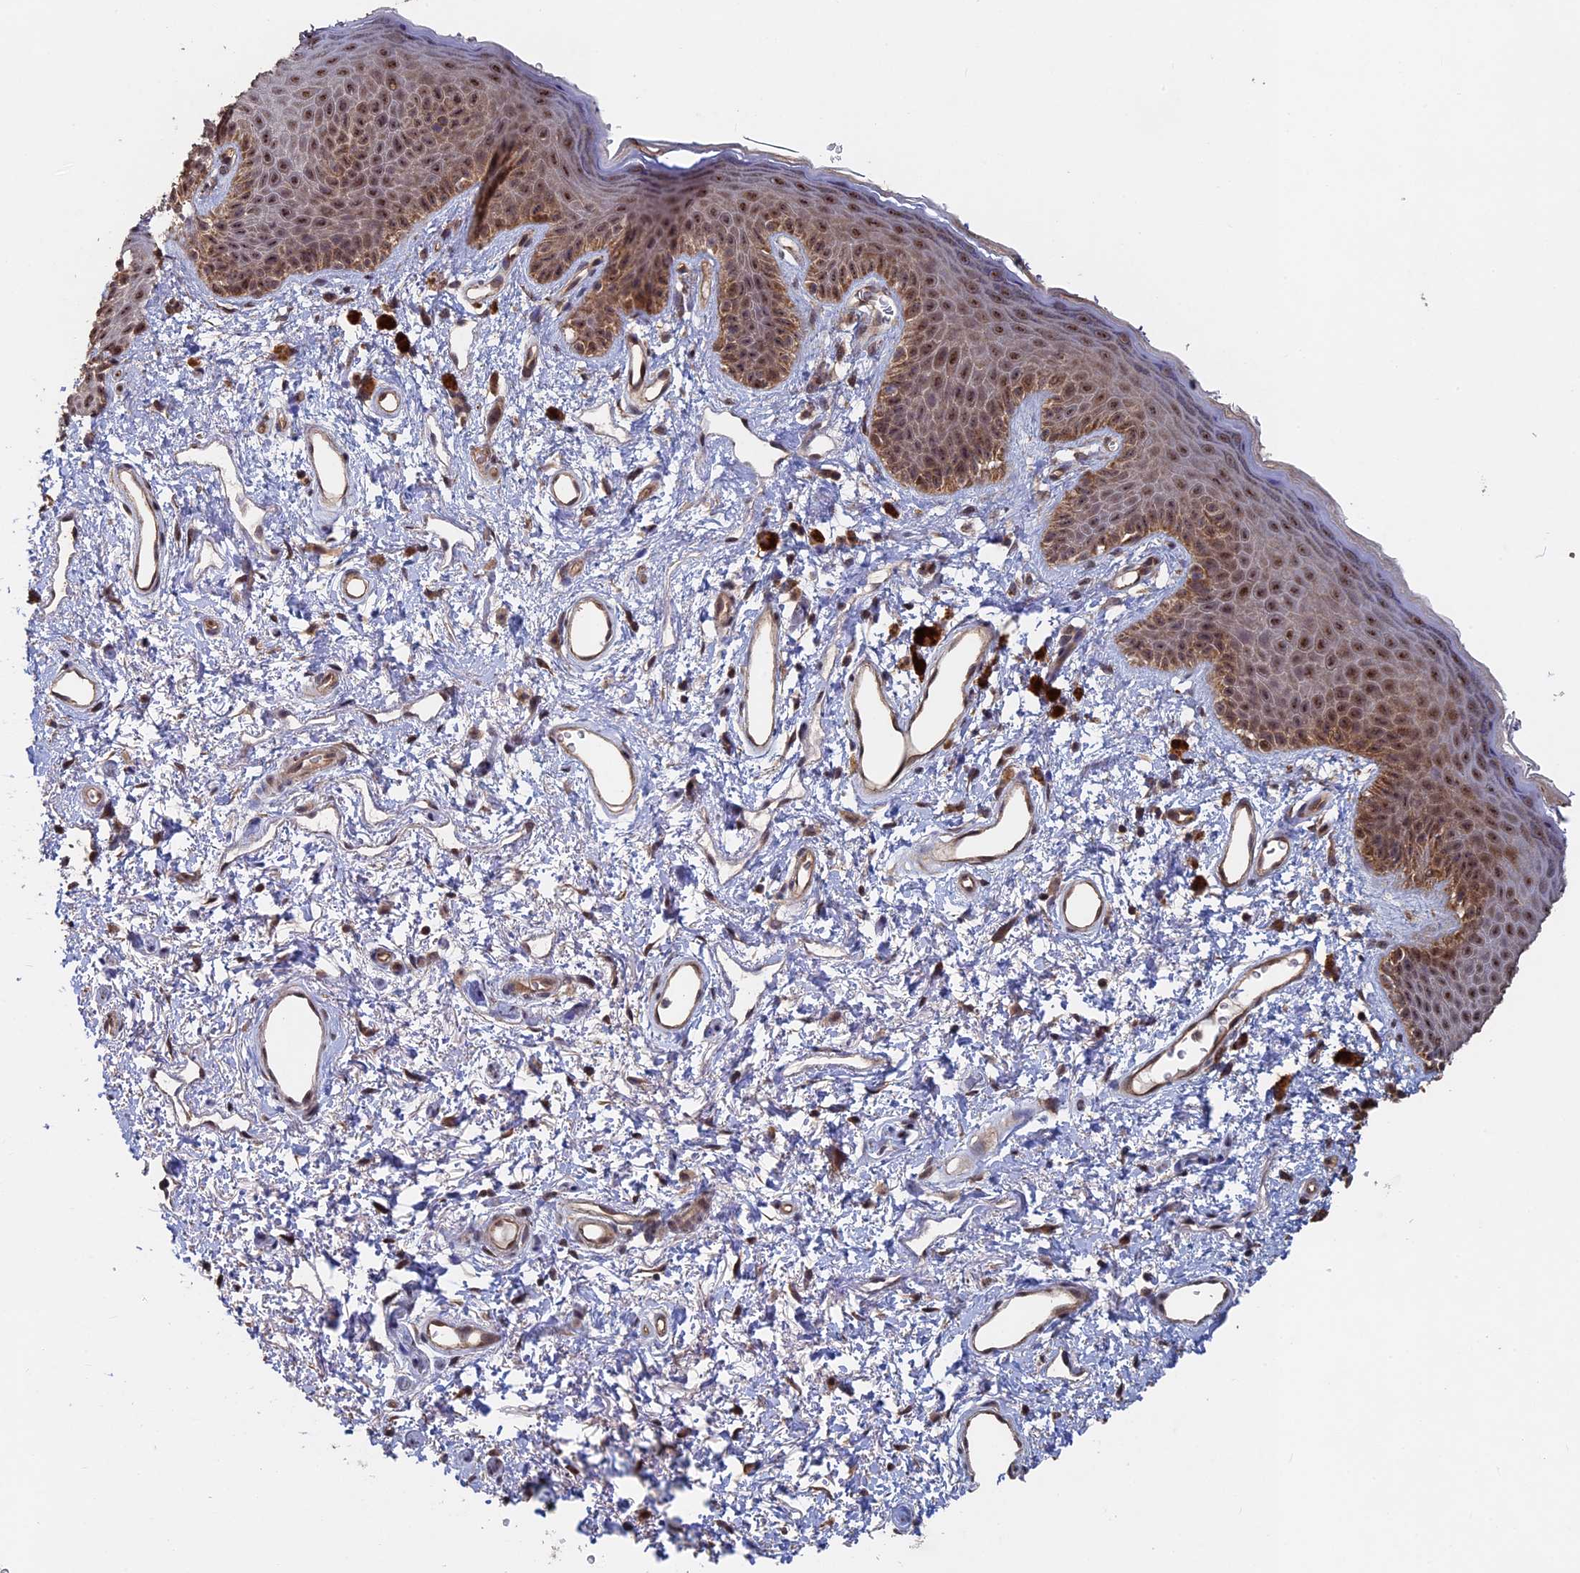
{"staining": {"intensity": "moderate", "quantity": ">75%", "location": "cytoplasmic/membranous,nuclear"}, "tissue": "skin", "cell_type": "Epidermal cells", "image_type": "normal", "snomed": [{"axis": "morphology", "description": "Normal tissue, NOS"}, {"axis": "topography", "description": "Anal"}], "caption": "A high-resolution photomicrograph shows IHC staining of benign skin, which shows moderate cytoplasmic/membranous,nuclear positivity in approximately >75% of epidermal cells. Nuclei are stained in blue.", "gene": "KIAA1328", "patient": {"sex": "female", "age": 46}}